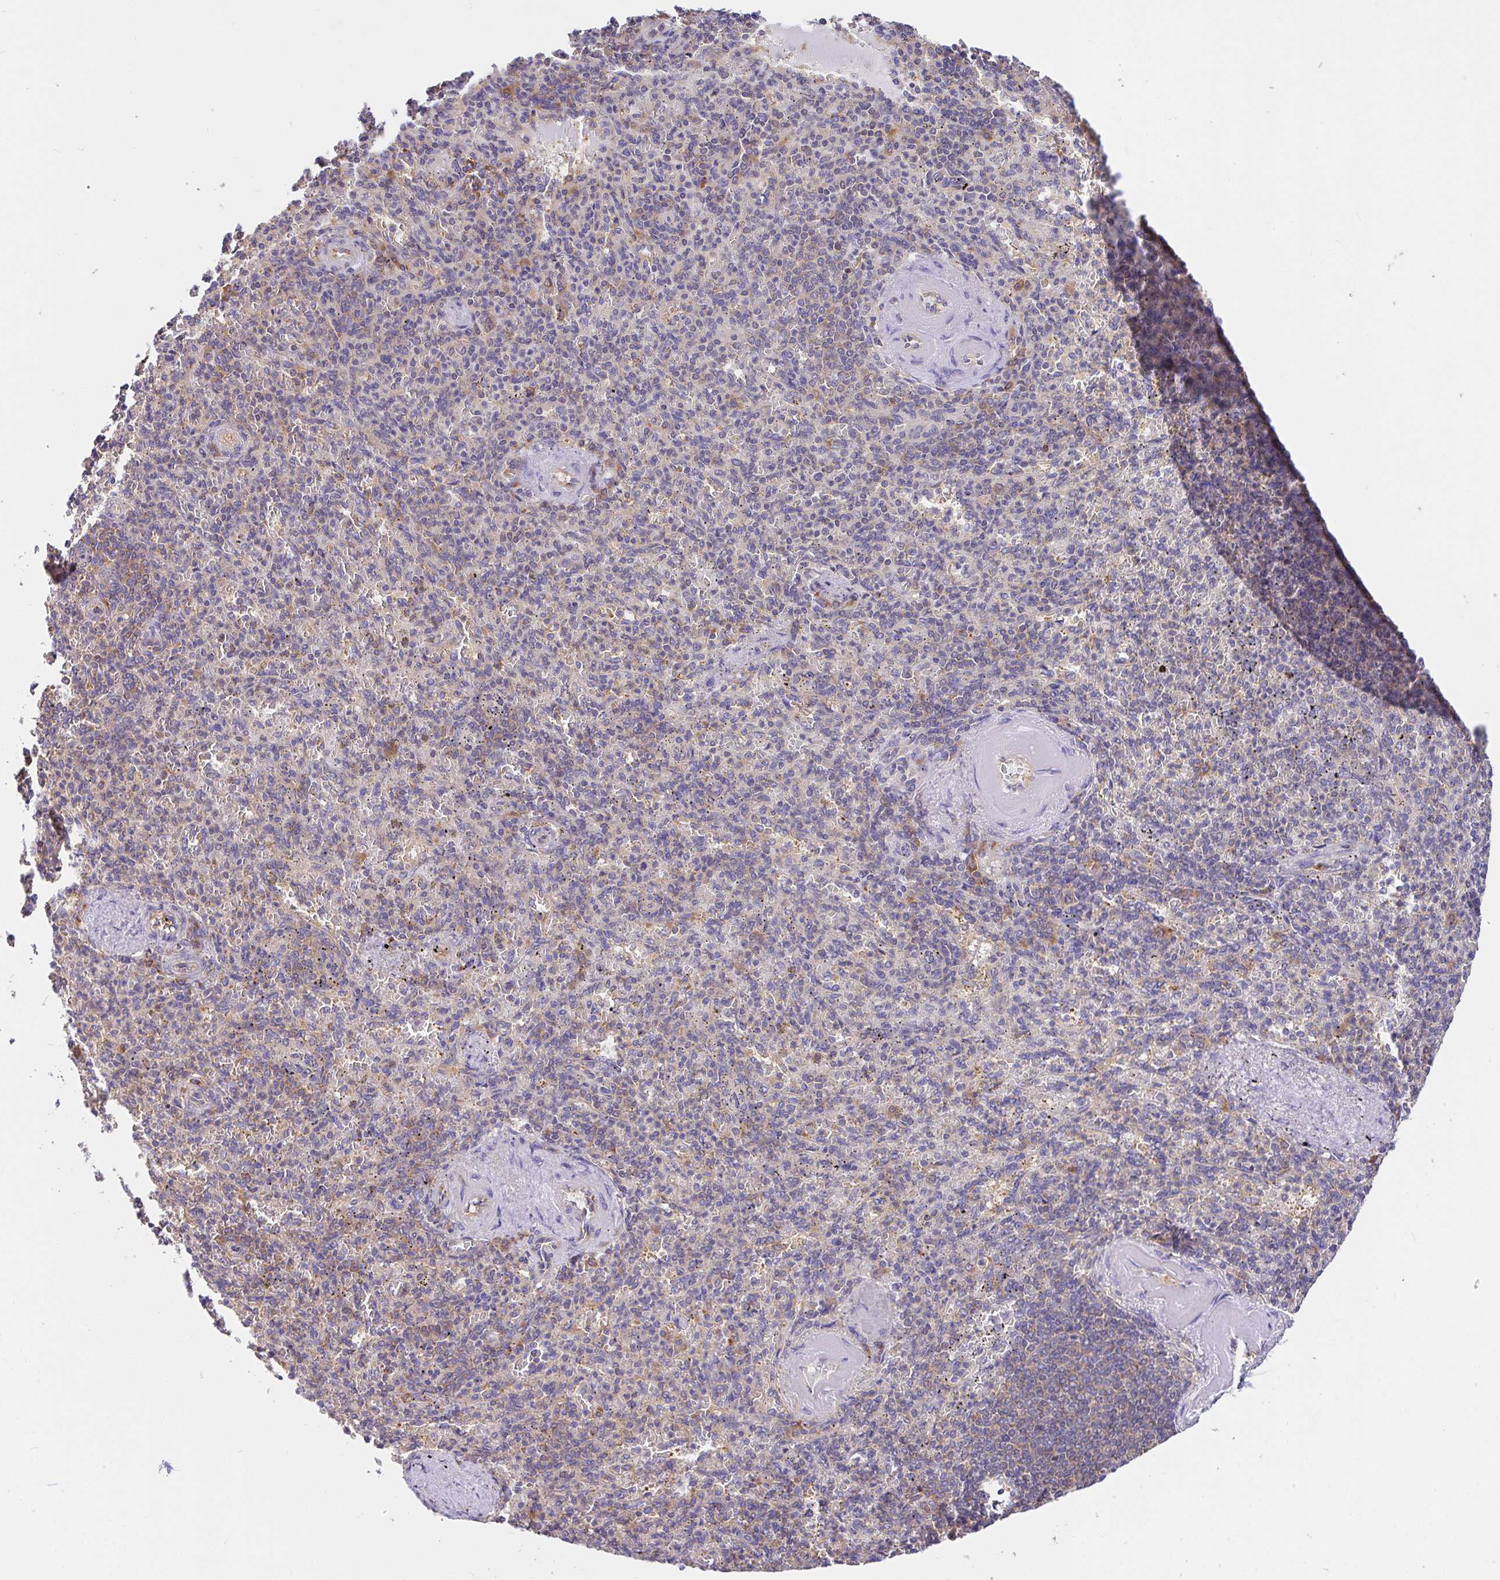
{"staining": {"intensity": "moderate", "quantity": "<25%", "location": "cytoplasmic/membranous"}, "tissue": "spleen", "cell_type": "Cells in red pulp", "image_type": "normal", "snomed": [{"axis": "morphology", "description": "Normal tissue, NOS"}, {"axis": "topography", "description": "Spleen"}], "caption": "The micrograph displays immunohistochemical staining of unremarkable spleen. There is moderate cytoplasmic/membranous positivity is appreciated in about <25% of cells in red pulp. (brown staining indicates protein expression, while blue staining denotes nuclei).", "gene": "GFPT2", "patient": {"sex": "female", "age": 74}}